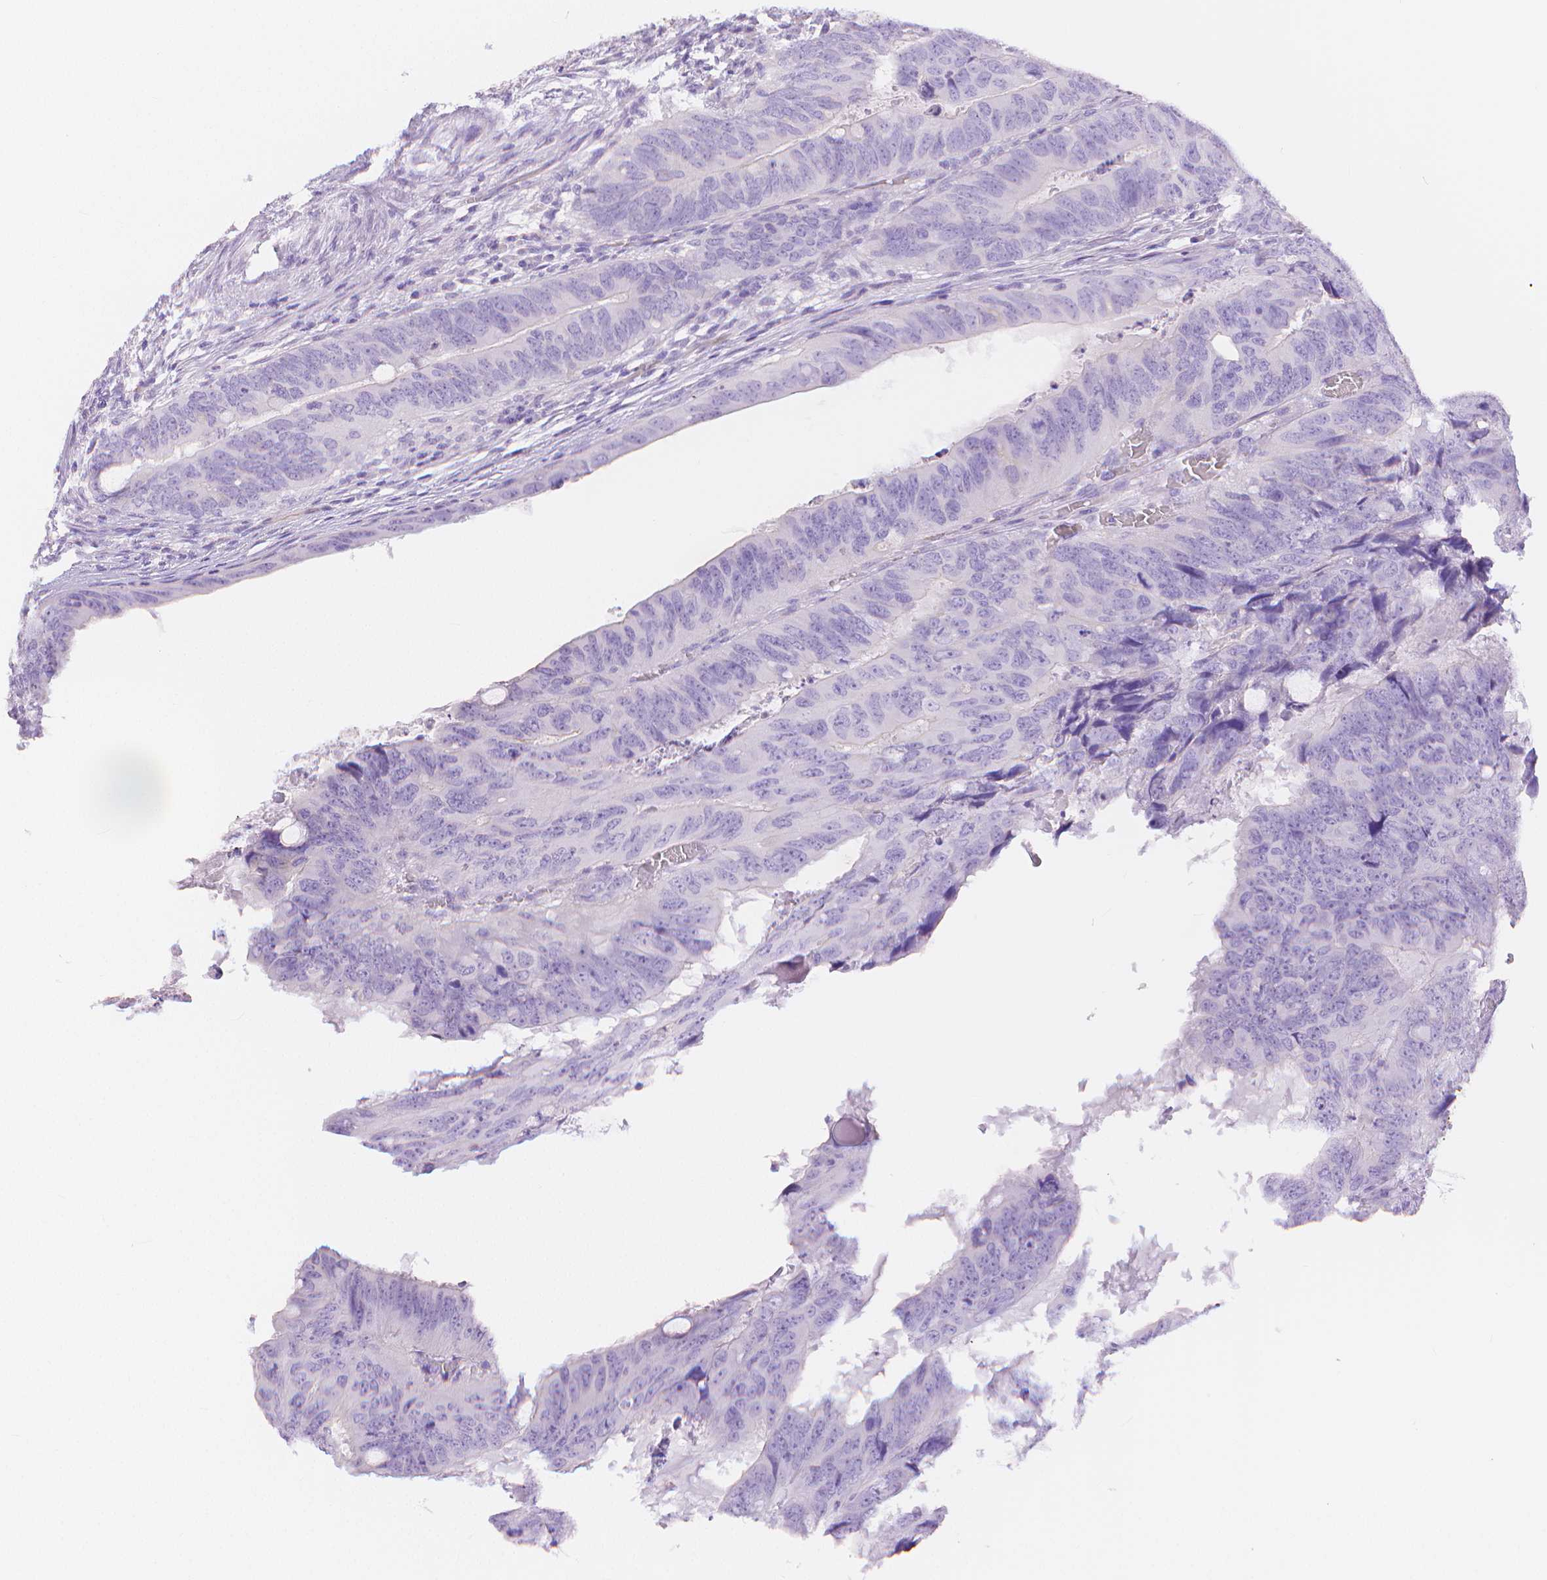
{"staining": {"intensity": "moderate", "quantity": "<25%", "location": "cytoplasmic/membranous"}, "tissue": "colorectal cancer", "cell_type": "Tumor cells", "image_type": "cancer", "snomed": [{"axis": "morphology", "description": "Adenocarcinoma, NOS"}, {"axis": "topography", "description": "Colon"}], "caption": "Colorectal cancer (adenocarcinoma) was stained to show a protein in brown. There is low levels of moderate cytoplasmic/membranous staining in approximately <25% of tumor cells.", "gene": "SLC27A5", "patient": {"sex": "male", "age": 79}}